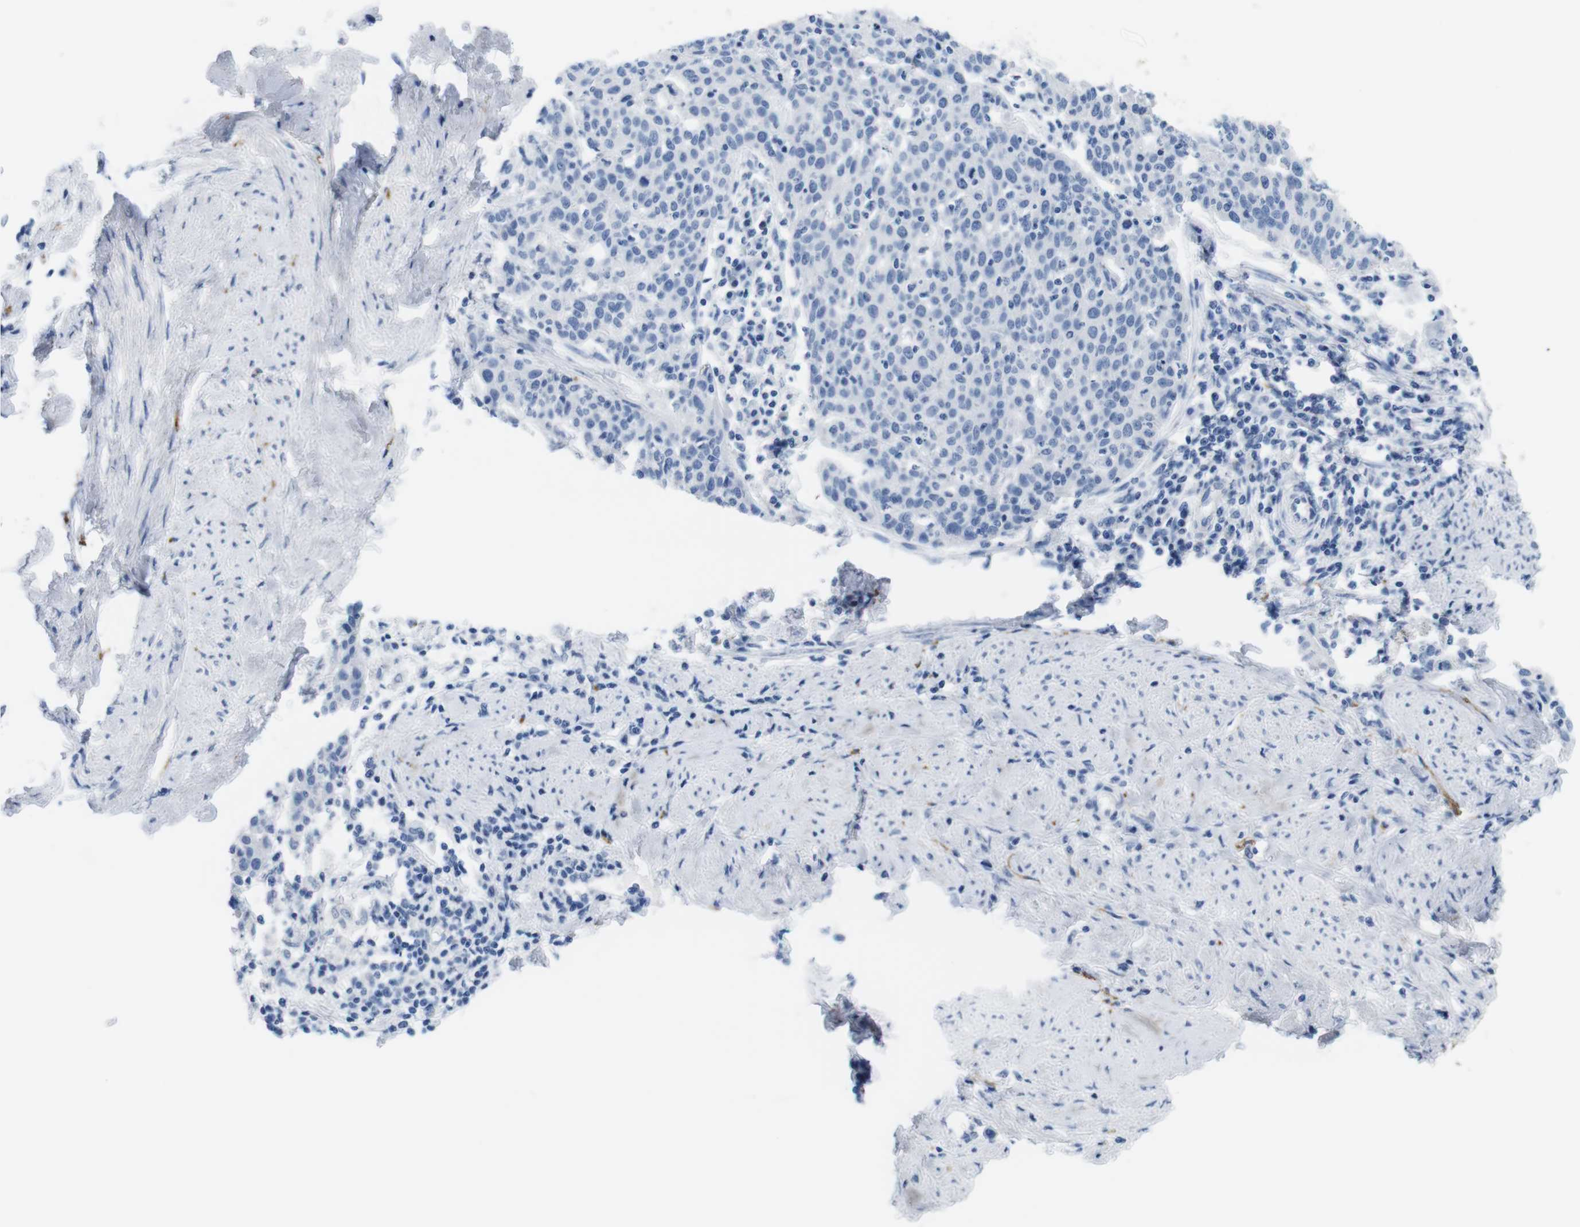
{"staining": {"intensity": "negative", "quantity": "none", "location": "none"}, "tissue": "cervical cancer", "cell_type": "Tumor cells", "image_type": "cancer", "snomed": [{"axis": "morphology", "description": "Squamous cell carcinoma, NOS"}, {"axis": "topography", "description": "Cervix"}], "caption": "There is no significant staining in tumor cells of cervical cancer (squamous cell carcinoma).", "gene": "MAP6", "patient": {"sex": "female", "age": 38}}